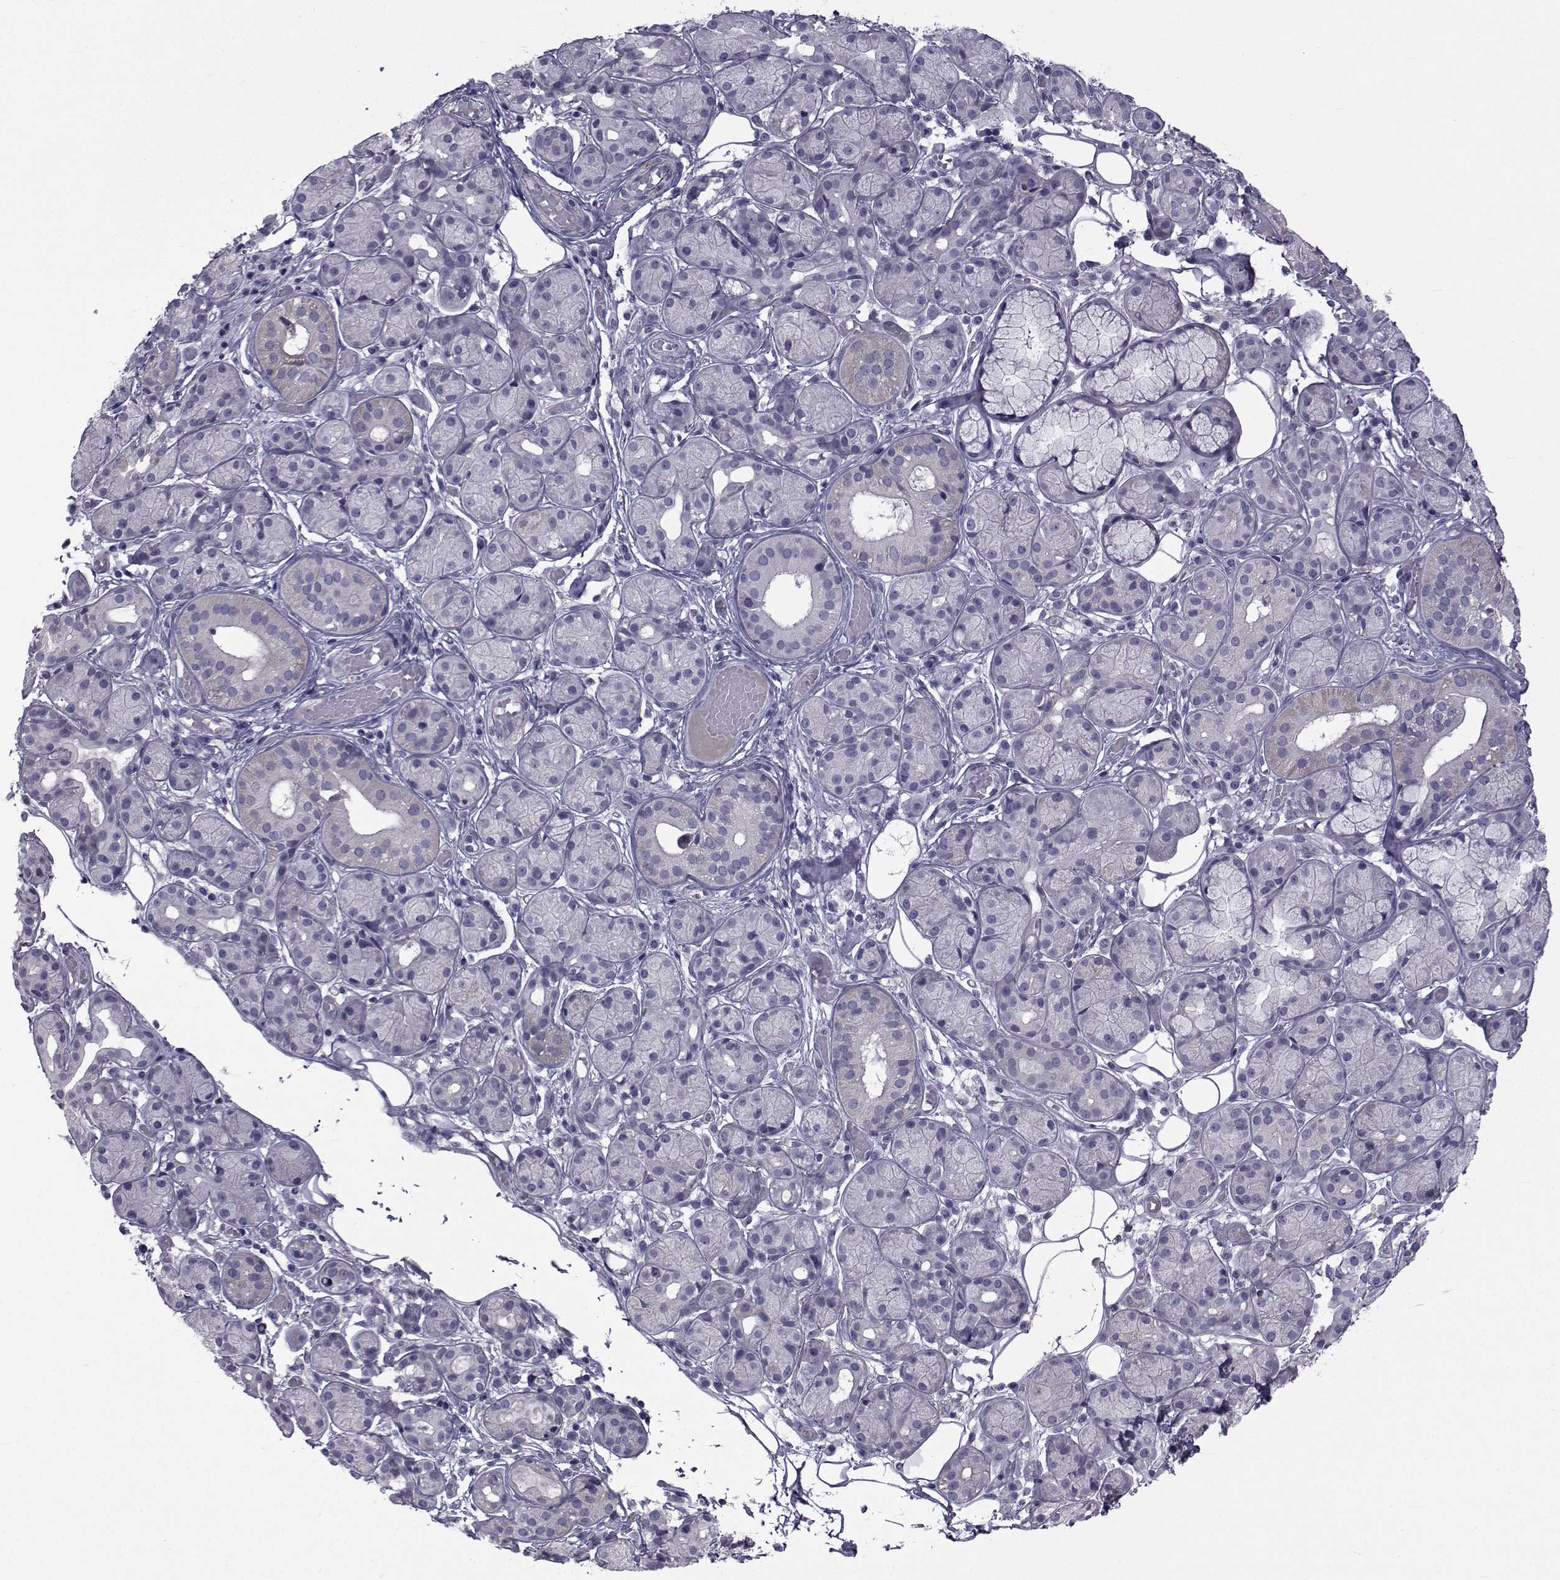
{"staining": {"intensity": "weak", "quantity": "<25%", "location": "cytoplasmic/membranous"}, "tissue": "salivary gland", "cell_type": "Glandular cells", "image_type": "normal", "snomed": [{"axis": "morphology", "description": "Normal tissue, NOS"}, {"axis": "topography", "description": "Salivary gland"}, {"axis": "topography", "description": "Peripheral nerve tissue"}], "caption": "Immunohistochemical staining of normal human salivary gland reveals no significant positivity in glandular cells. Brightfield microscopy of immunohistochemistry (IHC) stained with DAB (brown) and hematoxylin (blue), captured at high magnification.", "gene": "FDXR", "patient": {"sex": "male", "age": 71}}